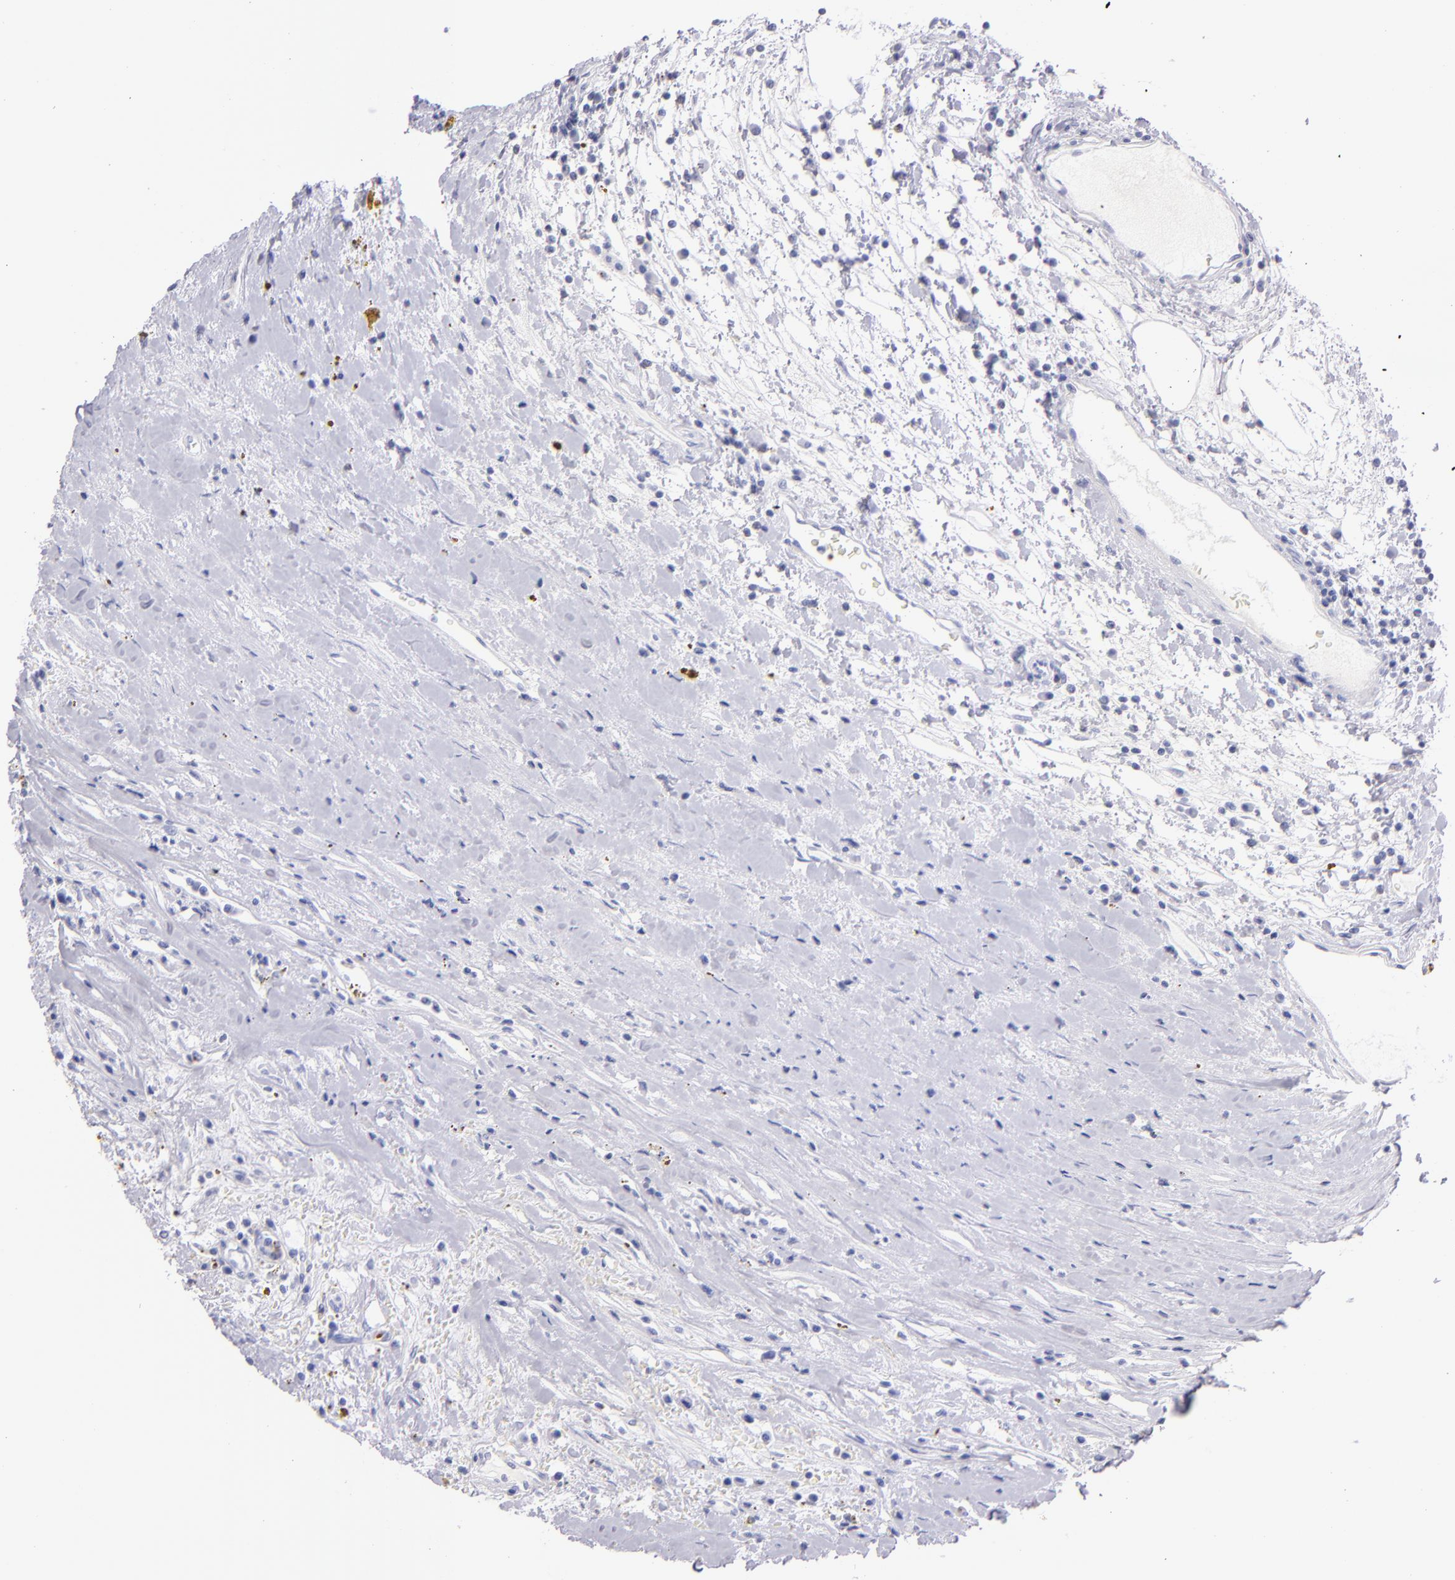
{"staining": {"intensity": "negative", "quantity": "none", "location": "none"}, "tissue": "renal cancer", "cell_type": "Tumor cells", "image_type": "cancer", "snomed": [{"axis": "morphology", "description": "Adenocarcinoma, NOS"}, {"axis": "topography", "description": "Kidney"}], "caption": "An immunohistochemistry photomicrograph of adenocarcinoma (renal) is shown. There is no staining in tumor cells of adenocarcinoma (renal).", "gene": "PRF1", "patient": {"sex": "male", "age": 82}}